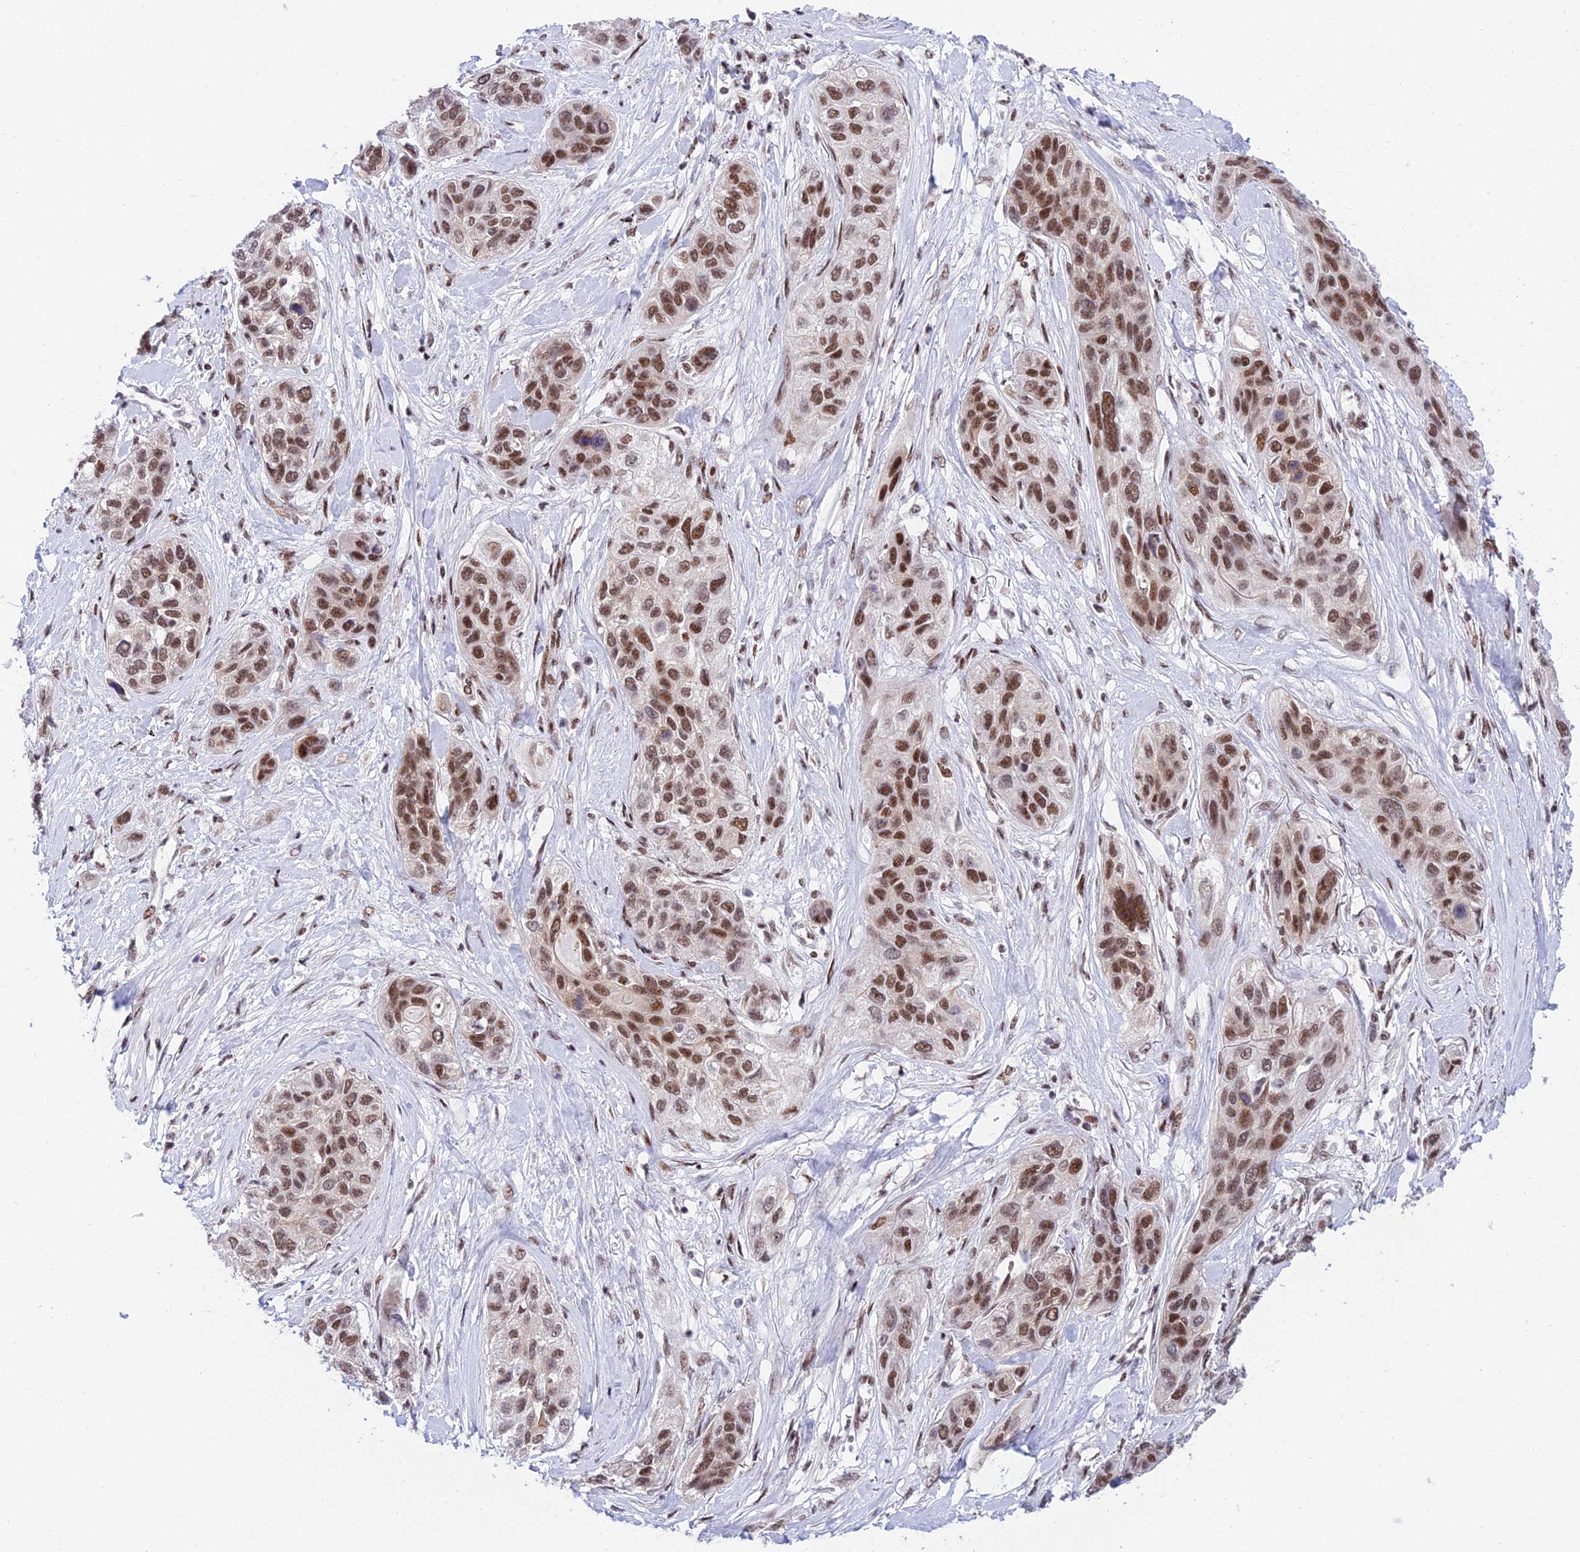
{"staining": {"intensity": "moderate", "quantity": ">75%", "location": "nuclear"}, "tissue": "lung cancer", "cell_type": "Tumor cells", "image_type": "cancer", "snomed": [{"axis": "morphology", "description": "Squamous cell carcinoma, NOS"}, {"axis": "topography", "description": "Lung"}], "caption": "Immunohistochemical staining of human squamous cell carcinoma (lung) demonstrates medium levels of moderate nuclear protein positivity in approximately >75% of tumor cells. (Brightfield microscopy of DAB IHC at high magnification).", "gene": "USP22", "patient": {"sex": "female", "age": 70}}